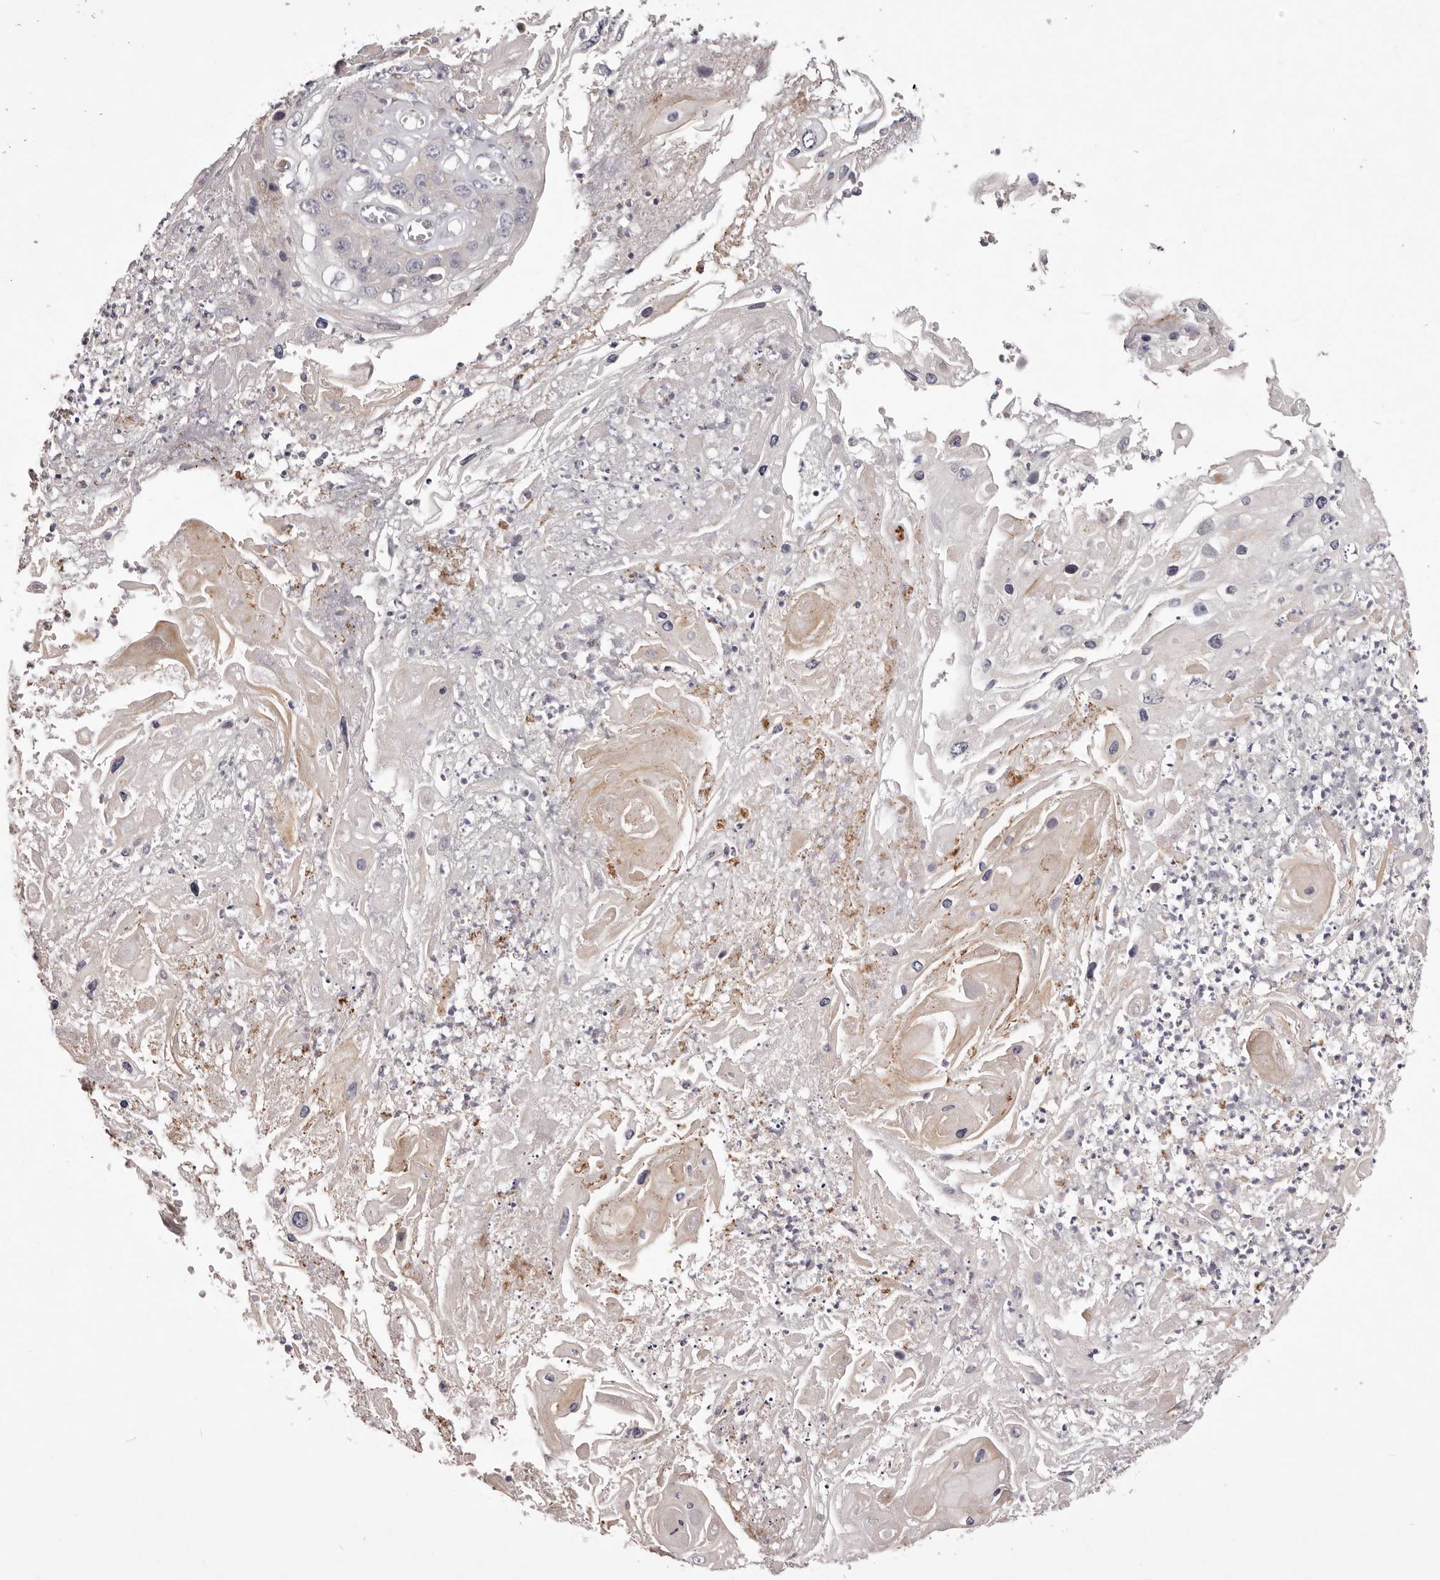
{"staining": {"intensity": "negative", "quantity": "none", "location": "none"}, "tissue": "skin cancer", "cell_type": "Tumor cells", "image_type": "cancer", "snomed": [{"axis": "morphology", "description": "Squamous cell carcinoma, NOS"}, {"axis": "topography", "description": "Skin"}], "caption": "Squamous cell carcinoma (skin) stained for a protein using immunohistochemistry demonstrates no expression tumor cells.", "gene": "GARNL3", "patient": {"sex": "male", "age": 55}}